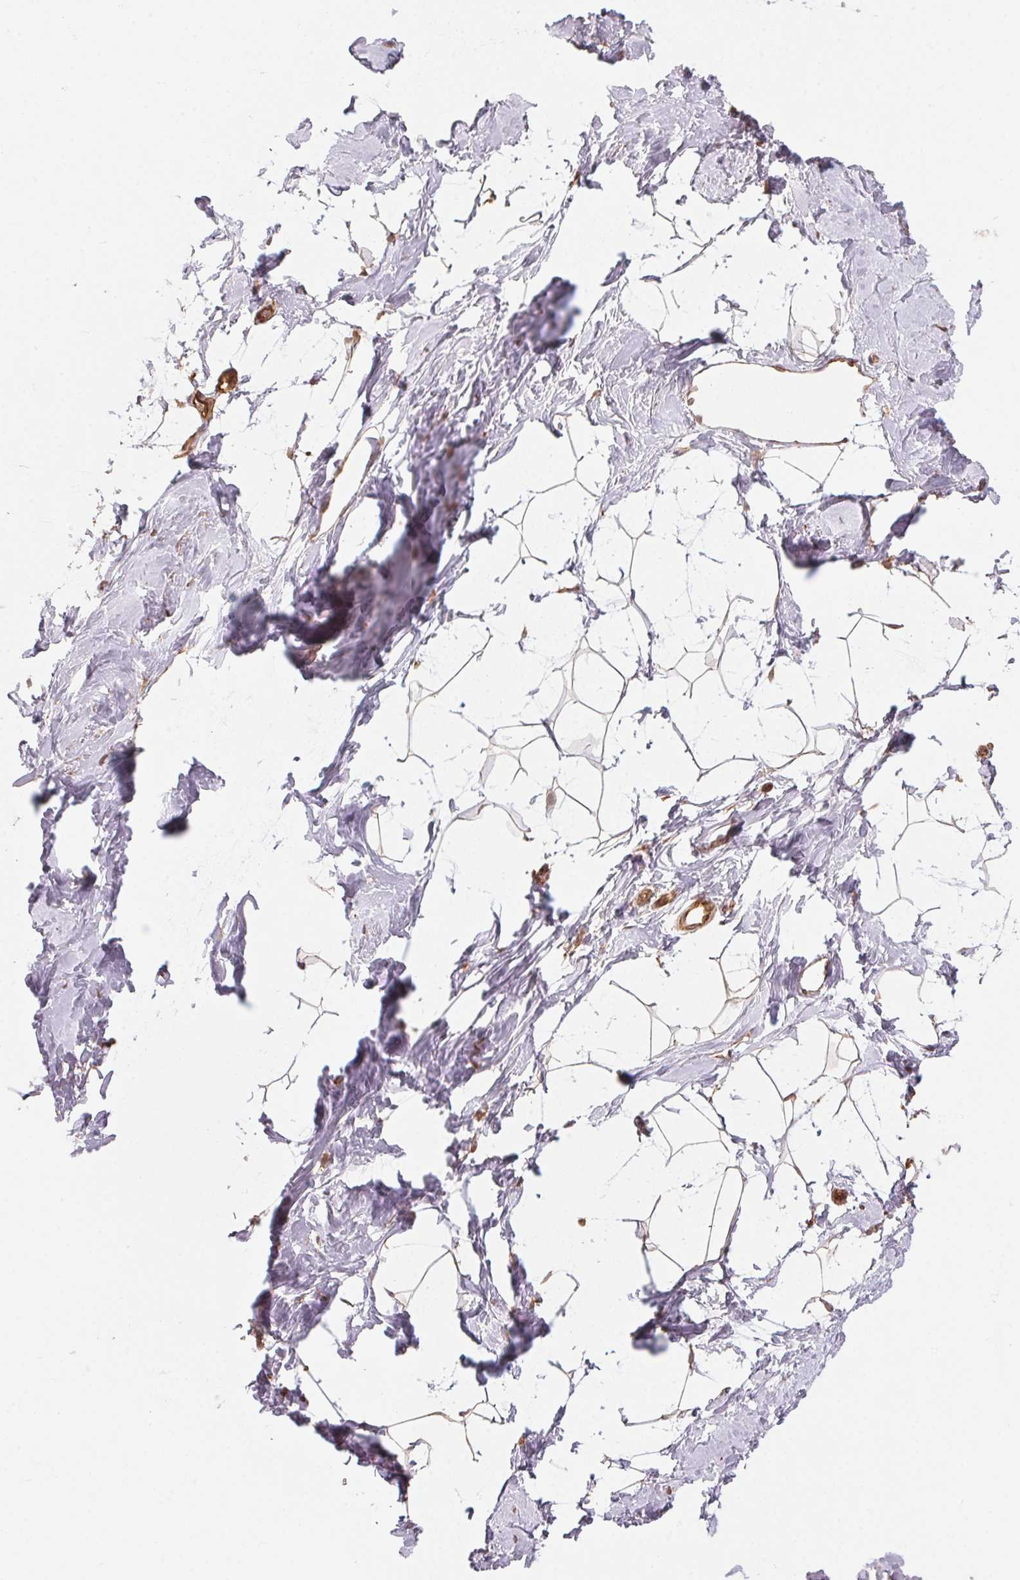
{"staining": {"intensity": "moderate", "quantity": "25%-75%", "location": "cytoplasmic/membranous"}, "tissue": "breast", "cell_type": "Adipocytes", "image_type": "normal", "snomed": [{"axis": "morphology", "description": "Normal tissue, NOS"}, {"axis": "topography", "description": "Breast"}], "caption": "High-power microscopy captured an immunohistochemistry (IHC) micrograph of unremarkable breast, revealing moderate cytoplasmic/membranous staining in approximately 25%-75% of adipocytes. The protein of interest is shown in brown color, while the nuclei are stained blue.", "gene": "FOXR2", "patient": {"sex": "female", "age": 32}}